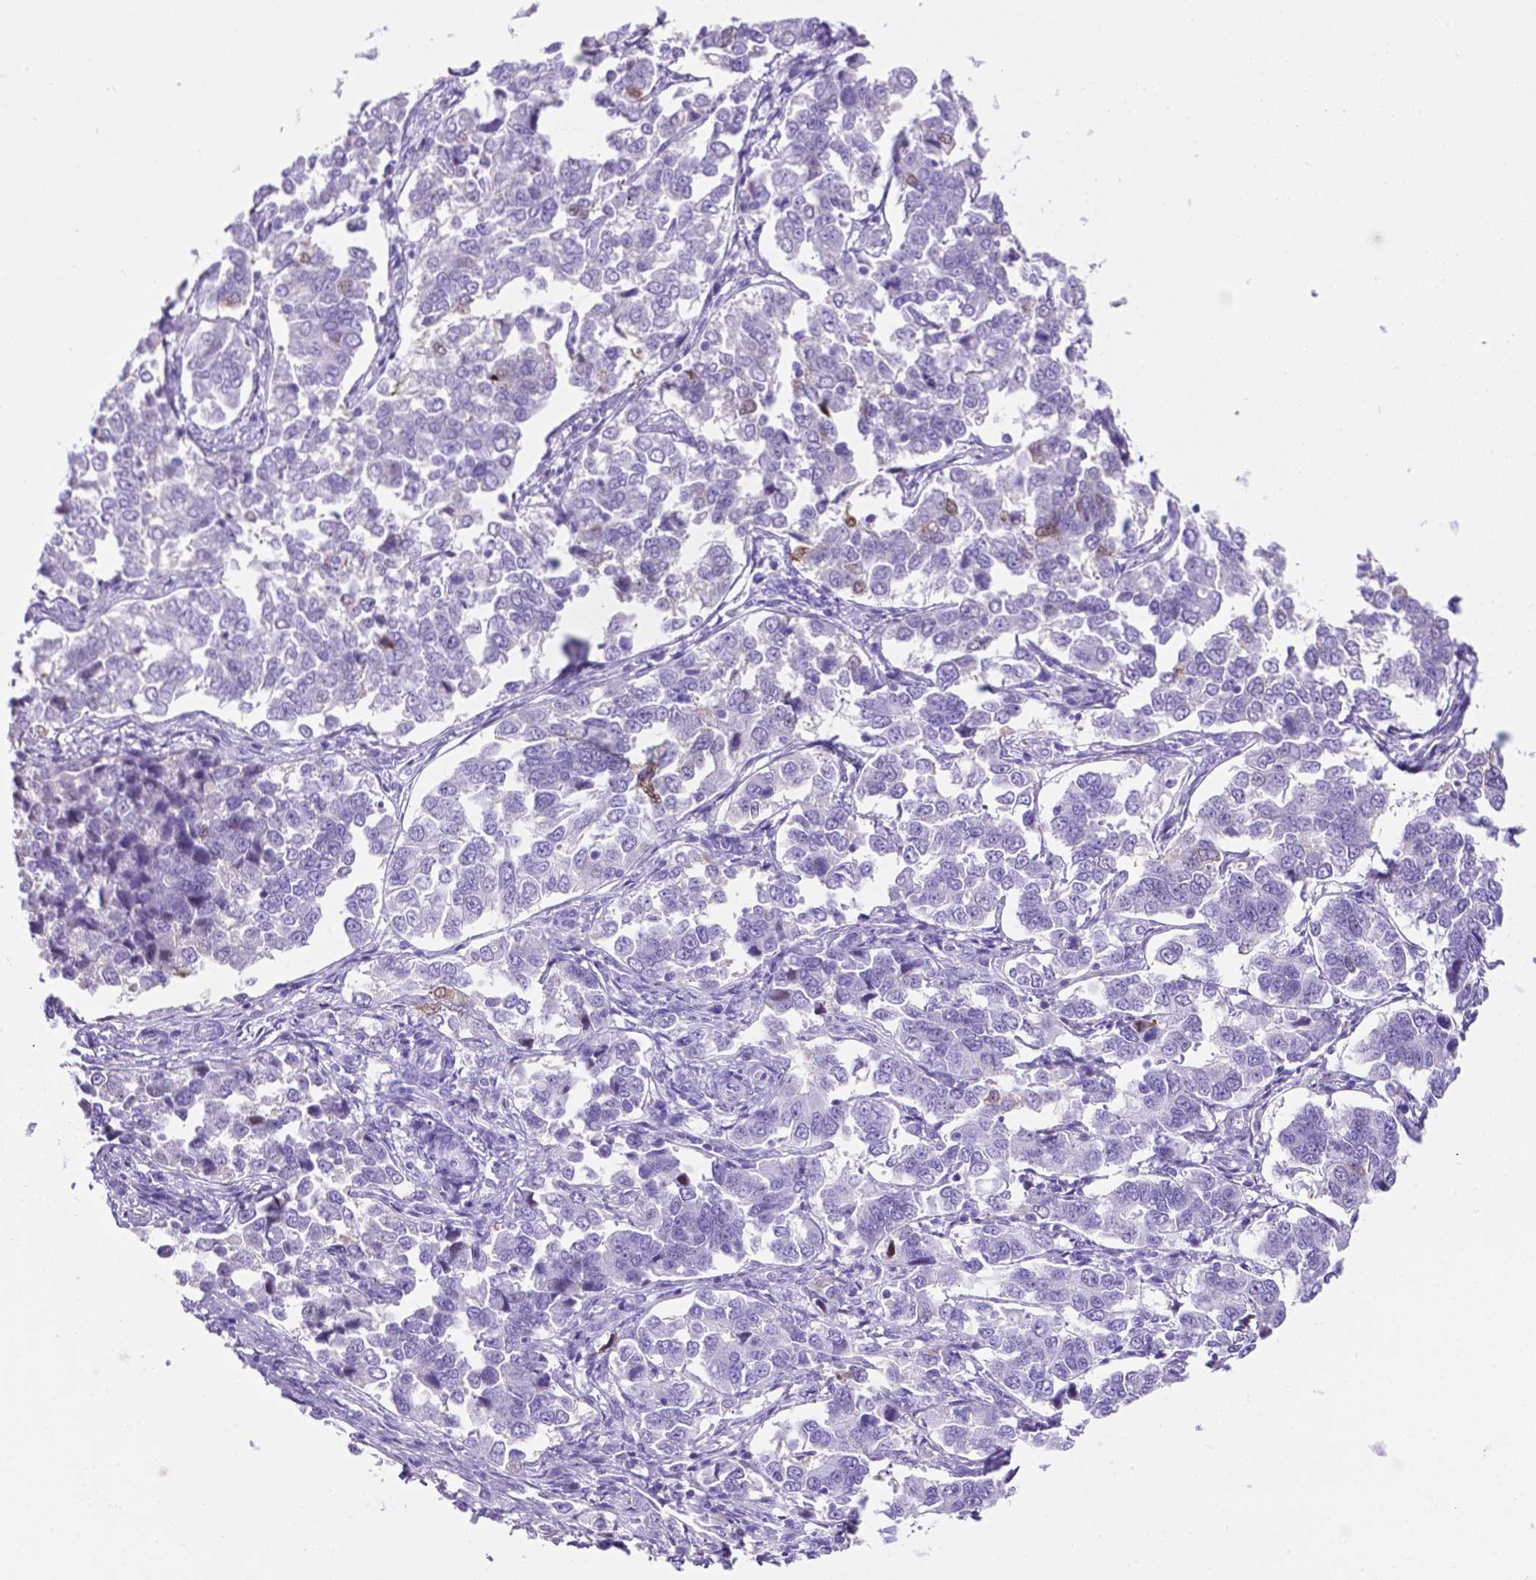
{"staining": {"intensity": "negative", "quantity": "none", "location": "none"}, "tissue": "endometrial cancer", "cell_type": "Tumor cells", "image_type": "cancer", "snomed": [{"axis": "morphology", "description": "Adenocarcinoma, NOS"}, {"axis": "topography", "description": "Endometrium"}], "caption": "There is no significant staining in tumor cells of adenocarcinoma (endometrial).", "gene": "C17orf107", "patient": {"sex": "female", "age": 43}}